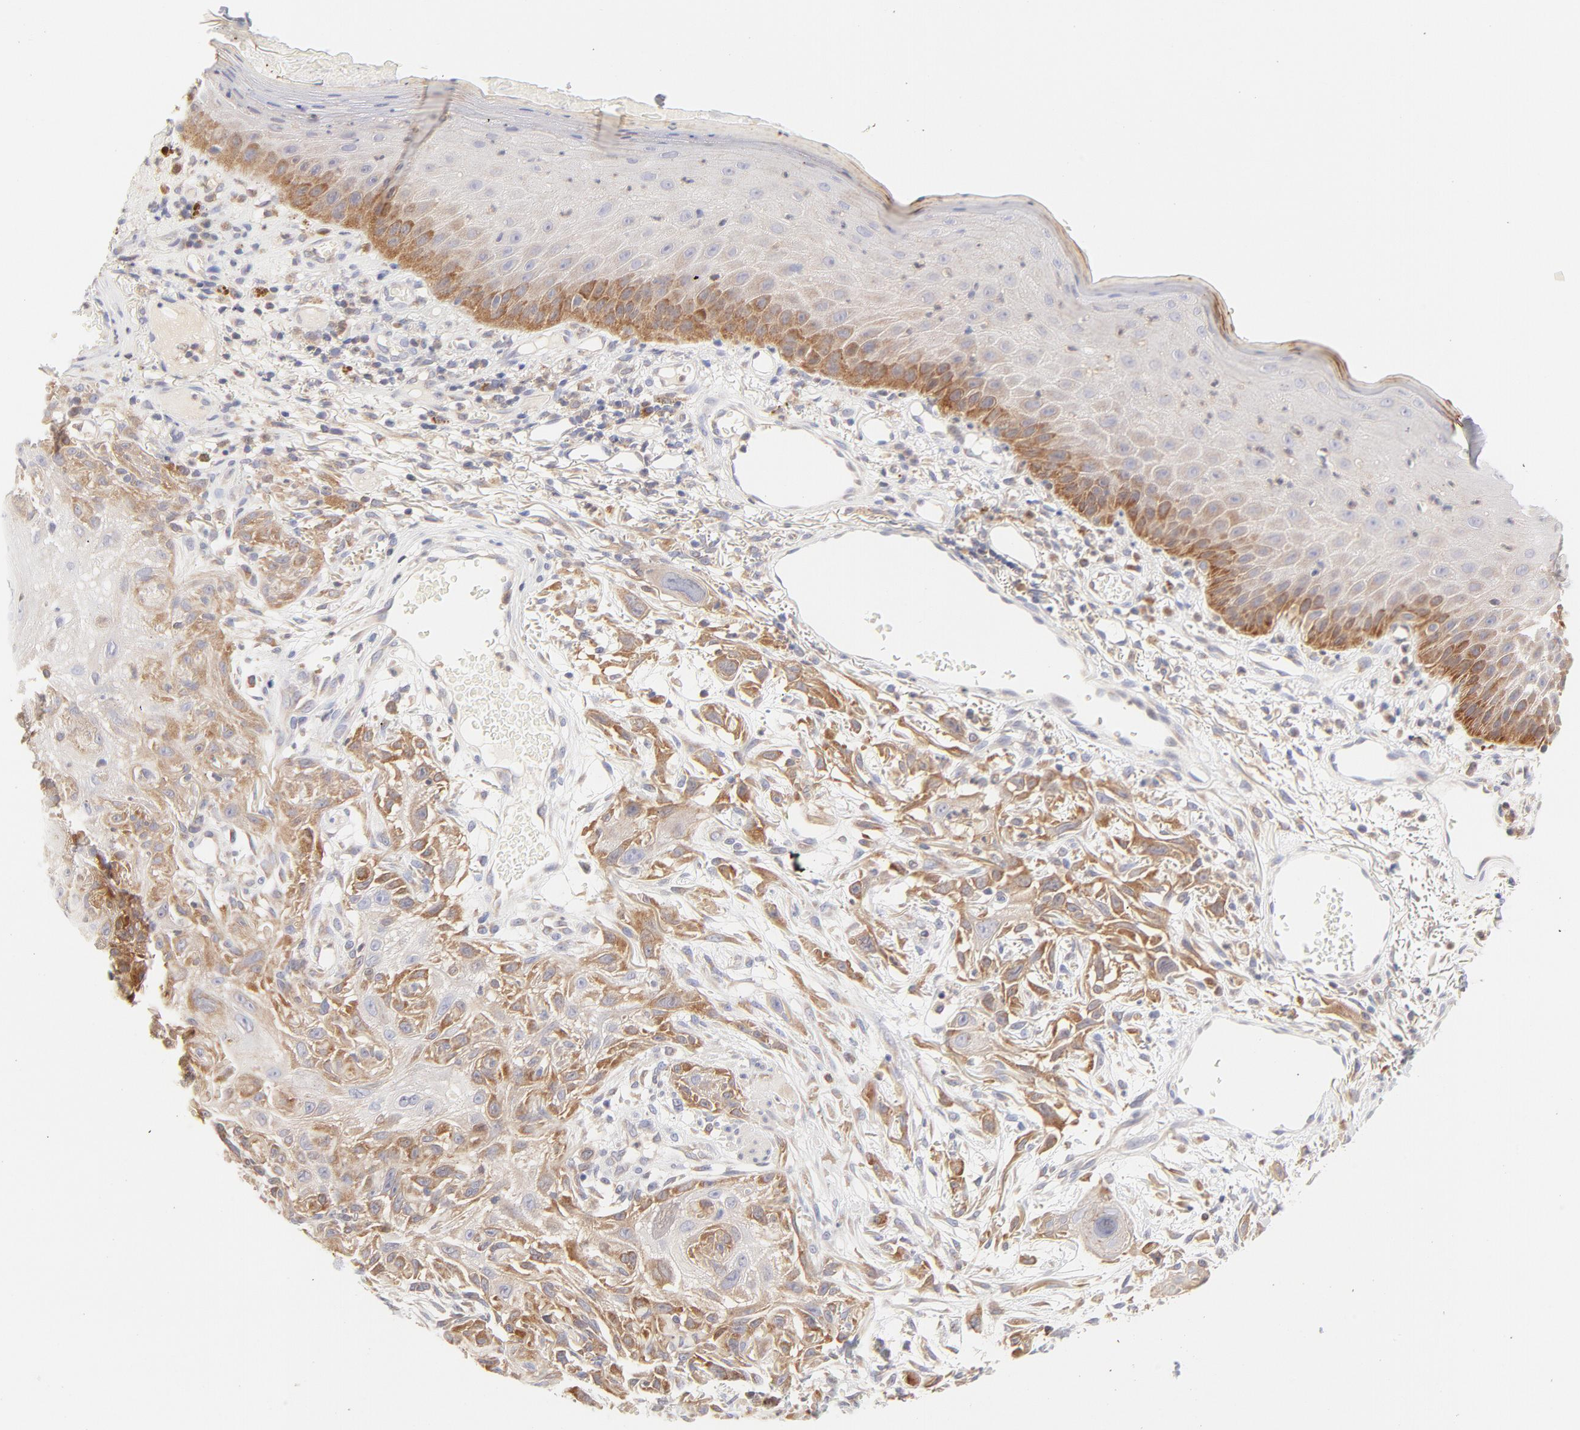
{"staining": {"intensity": "moderate", "quantity": ">75%", "location": "cytoplasmic/membranous"}, "tissue": "skin cancer", "cell_type": "Tumor cells", "image_type": "cancer", "snomed": [{"axis": "morphology", "description": "Squamous cell carcinoma, NOS"}, {"axis": "topography", "description": "Skin"}], "caption": "Approximately >75% of tumor cells in human squamous cell carcinoma (skin) exhibit moderate cytoplasmic/membranous protein expression as visualized by brown immunohistochemical staining.", "gene": "RPS6KA1", "patient": {"sex": "female", "age": 59}}